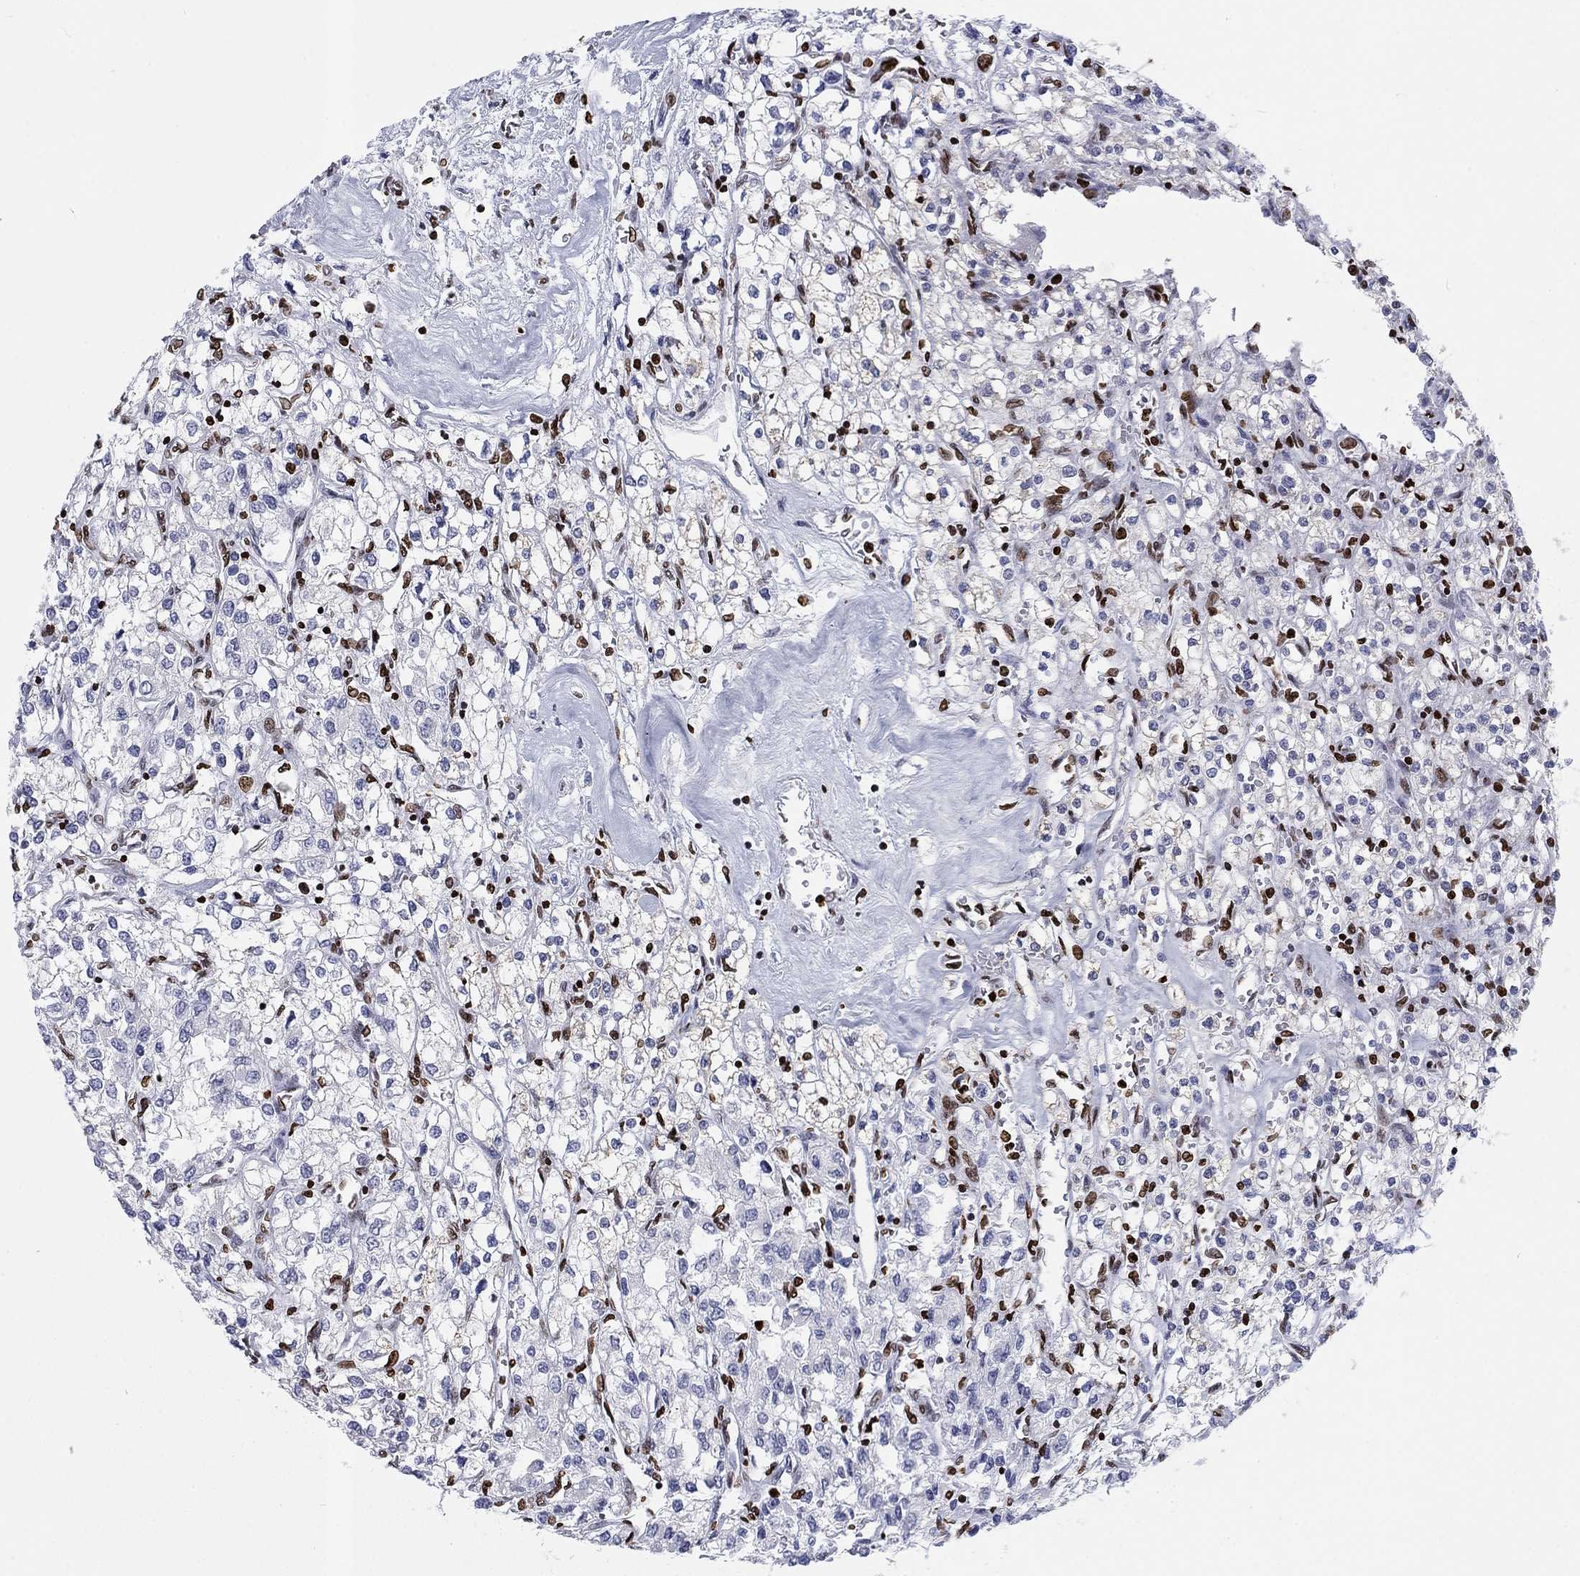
{"staining": {"intensity": "strong", "quantity": "<25%", "location": "nuclear"}, "tissue": "renal cancer", "cell_type": "Tumor cells", "image_type": "cancer", "snomed": [{"axis": "morphology", "description": "Adenocarcinoma, NOS"}, {"axis": "topography", "description": "Kidney"}], "caption": "Immunohistochemistry histopathology image of renal cancer stained for a protein (brown), which displays medium levels of strong nuclear staining in approximately <25% of tumor cells.", "gene": "H1-5", "patient": {"sex": "male", "age": 80}}